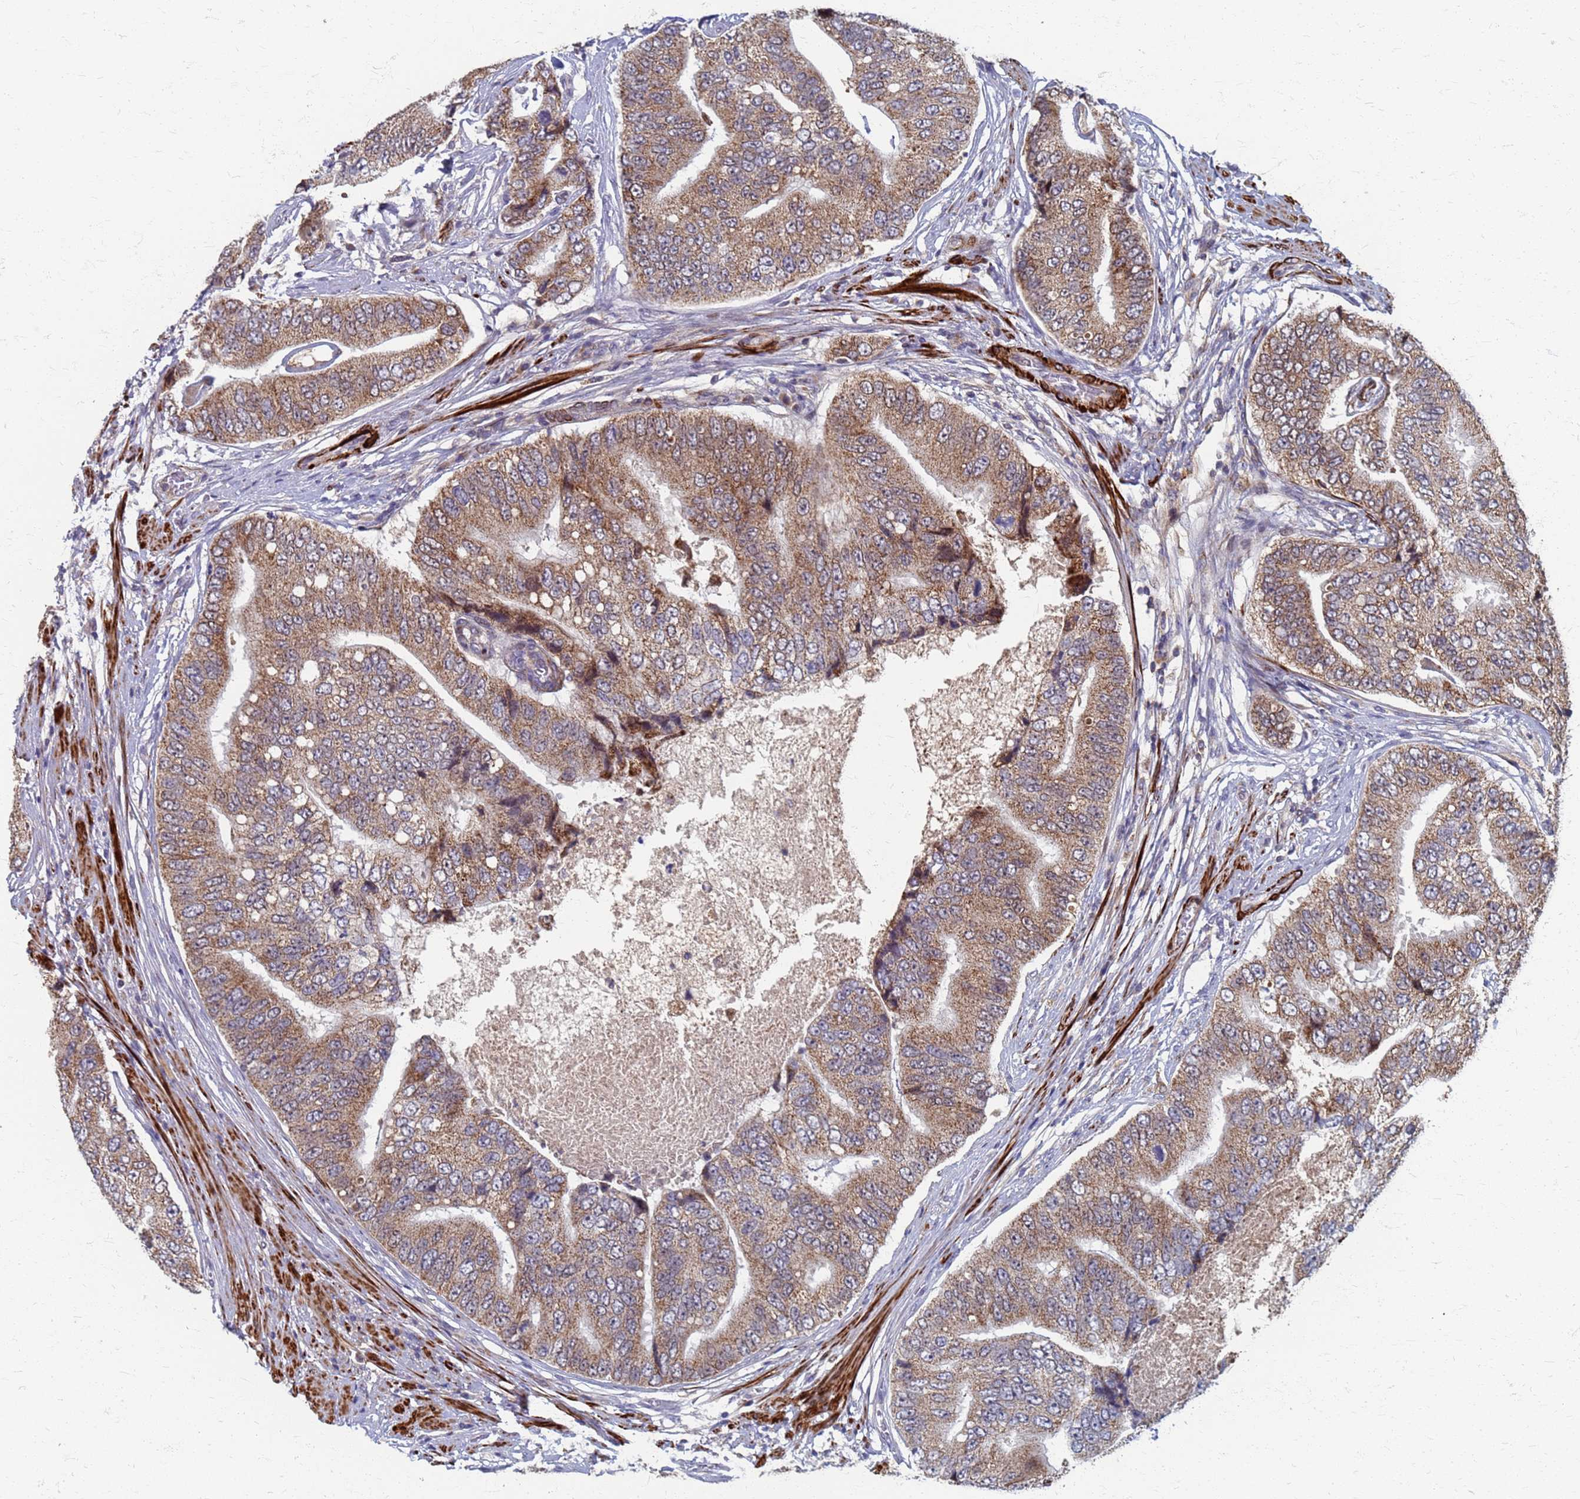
{"staining": {"intensity": "moderate", "quantity": ">75%", "location": "cytoplasmic/membranous"}, "tissue": "prostate cancer", "cell_type": "Tumor cells", "image_type": "cancer", "snomed": [{"axis": "morphology", "description": "Adenocarcinoma, High grade"}, {"axis": "topography", "description": "Prostate"}], "caption": "Moderate cytoplasmic/membranous positivity for a protein is seen in approximately >75% of tumor cells of adenocarcinoma (high-grade) (prostate) using immunohistochemistry (IHC).", "gene": "ATPAF1", "patient": {"sex": "male", "age": 70}}